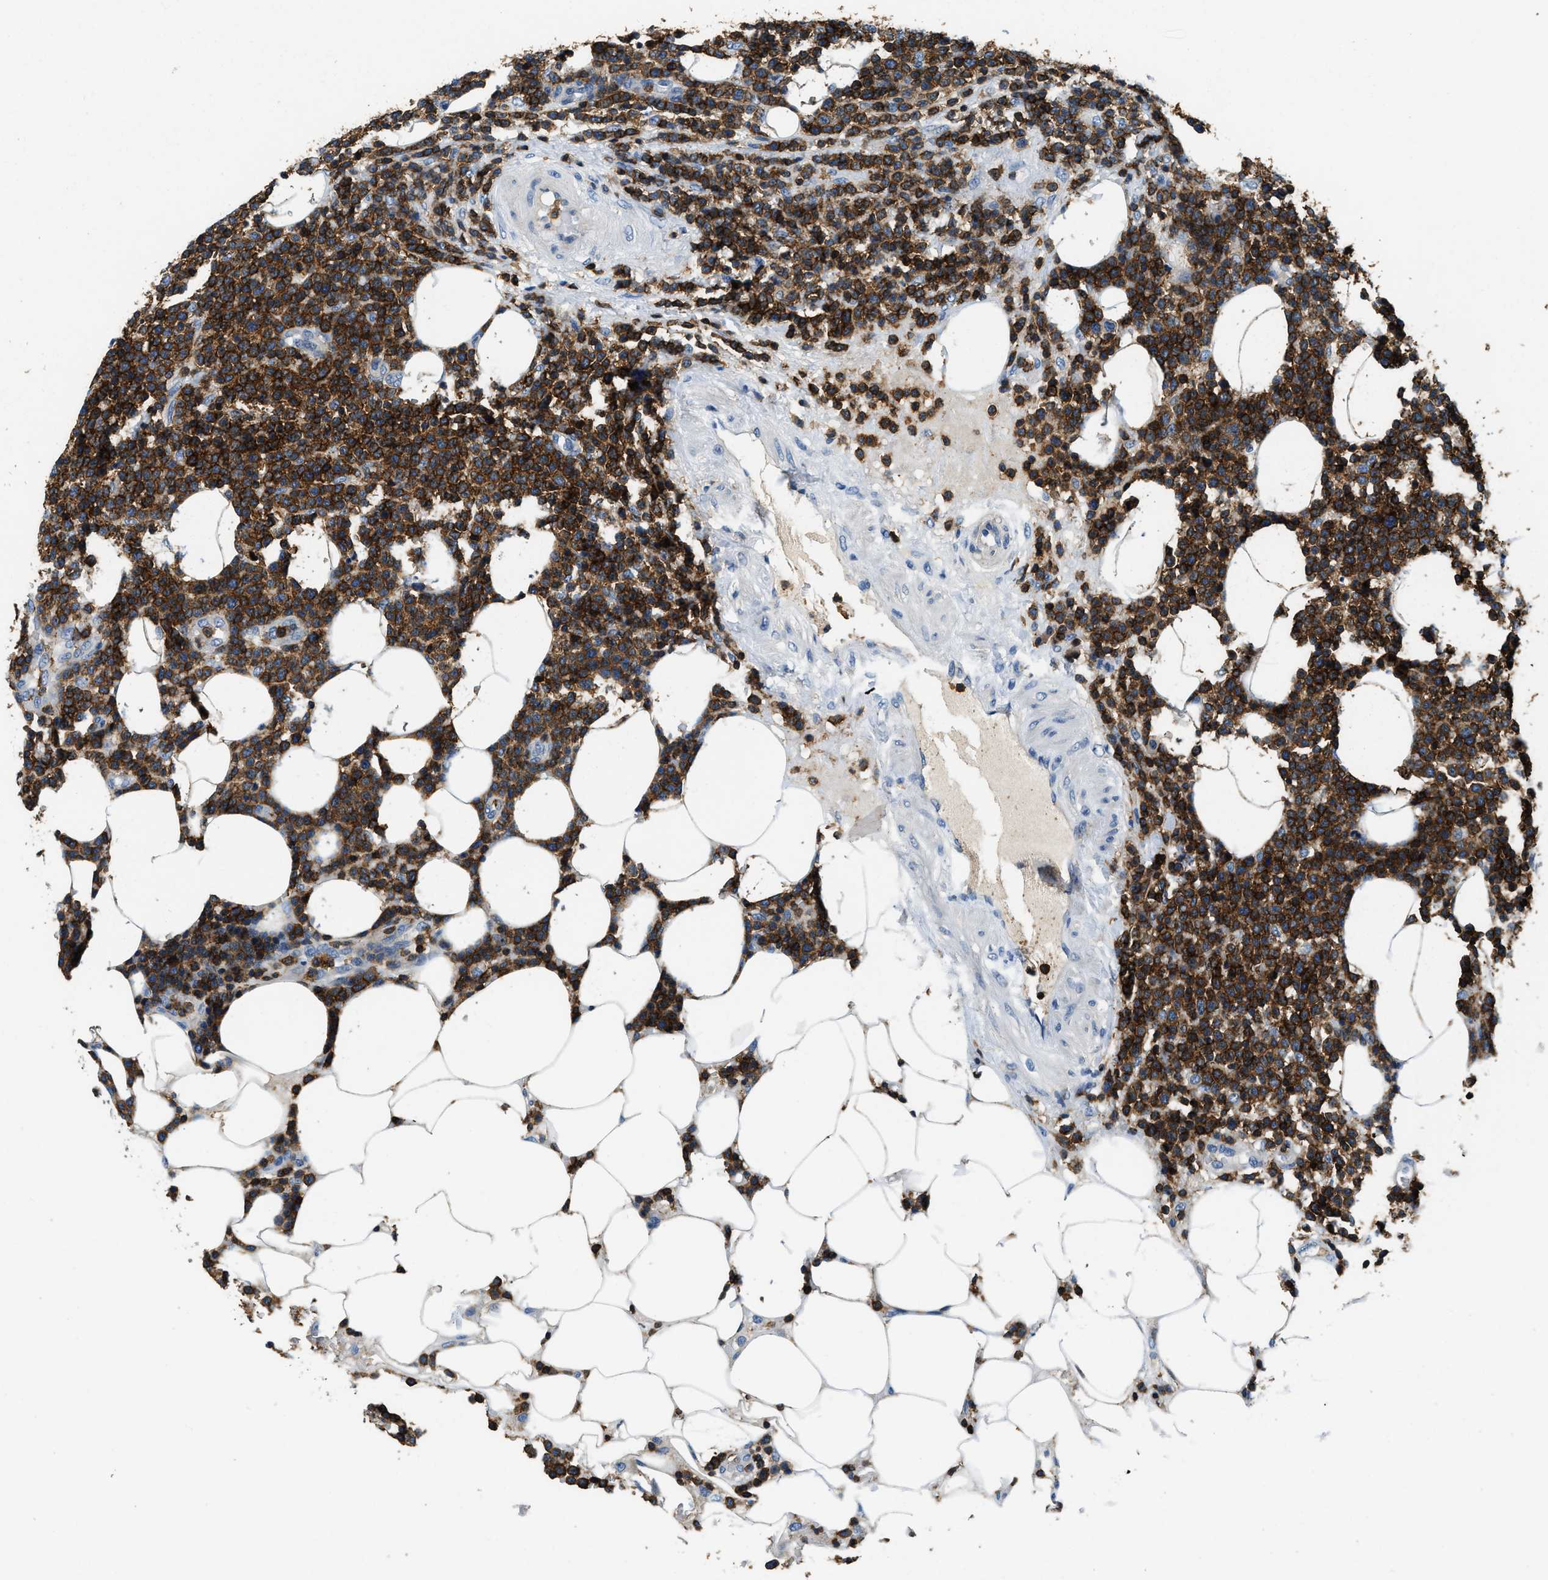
{"staining": {"intensity": "strong", "quantity": ">75%", "location": "cytoplasmic/membranous"}, "tissue": "lymphoma", "cell_type": "Tumor cells", "image_type": "cancer", "snomed": [{"axis": "morphology", "description": "Malignant lymphoma, non-Hodgkin's type, High grade"}, {"axis": "topography", "description": "Lymph node"}], "caption": "A photomicrograph showing strong cytoplasmic/membranous expression in about >75% of tumor cells in high-grade malignant lymphoma, non-Hodgkin's type, as visualized by brown immunohistochemical staining.", "gene": "MYO1G", "patient": {"sex": "male", "age": 61}}